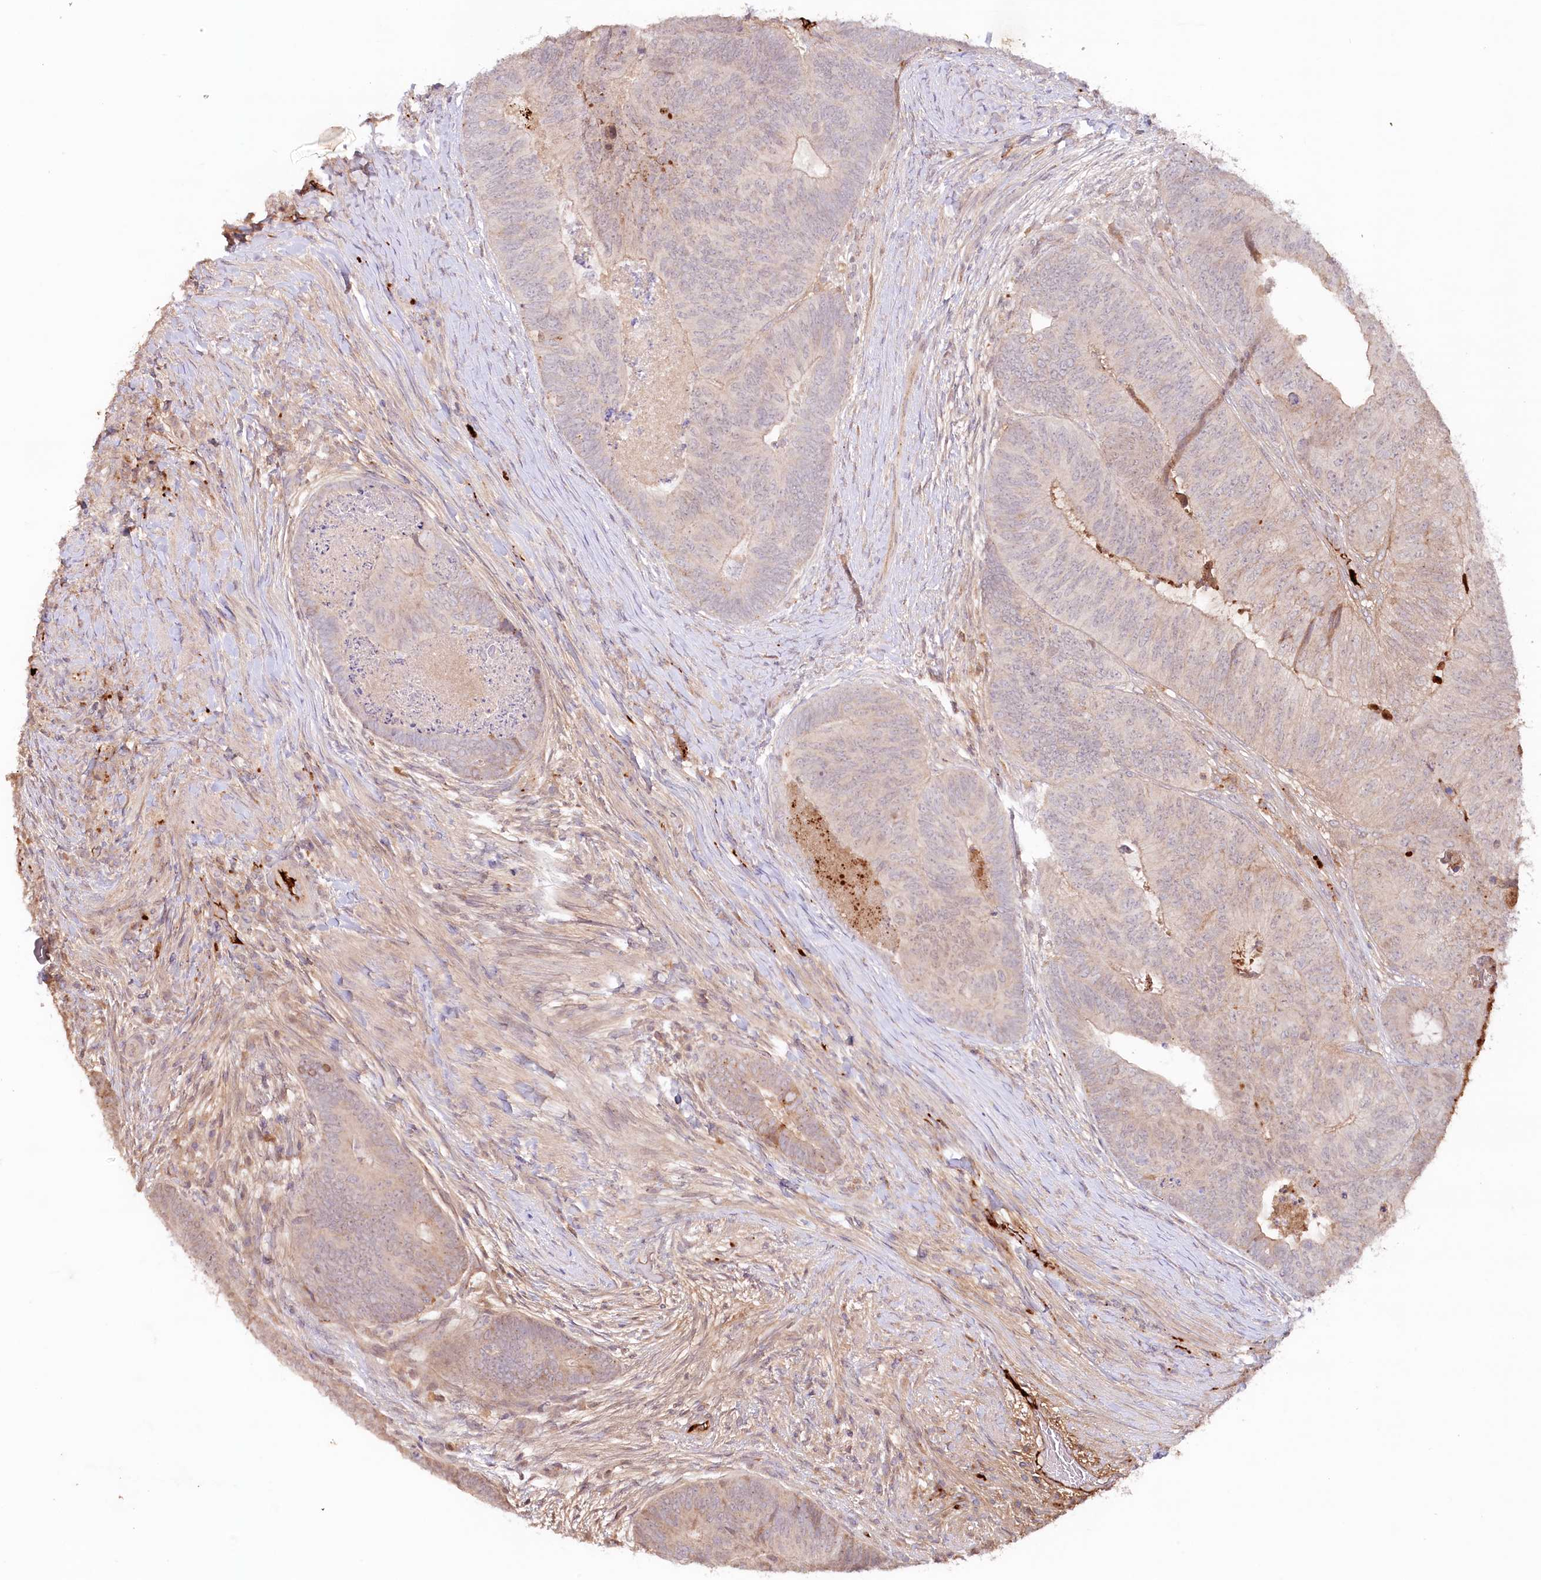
{"staining": {"intensity": "weak", "quantity": "<25%", "location": "cytoplasmic/membranous"}, "tissue": "colorectal cancer", "cell_type": "Tumor cells", "image_type": "cancer", "snomed": [{"axis": "morphology", "description": "Adenocarcinoma, NOS"}, {"axis": "topography", "description": "Colon"}], "caption": "Immunohistochemical staining of adenocarcinoma (colorectal) exhibits no significant expression in tumor cells. (DAB immunohistochemistry visualized using brightfield microscopy, high magnification).", "gene": "PSAPL1", "patient": {"sex": "female", "age": 67}}